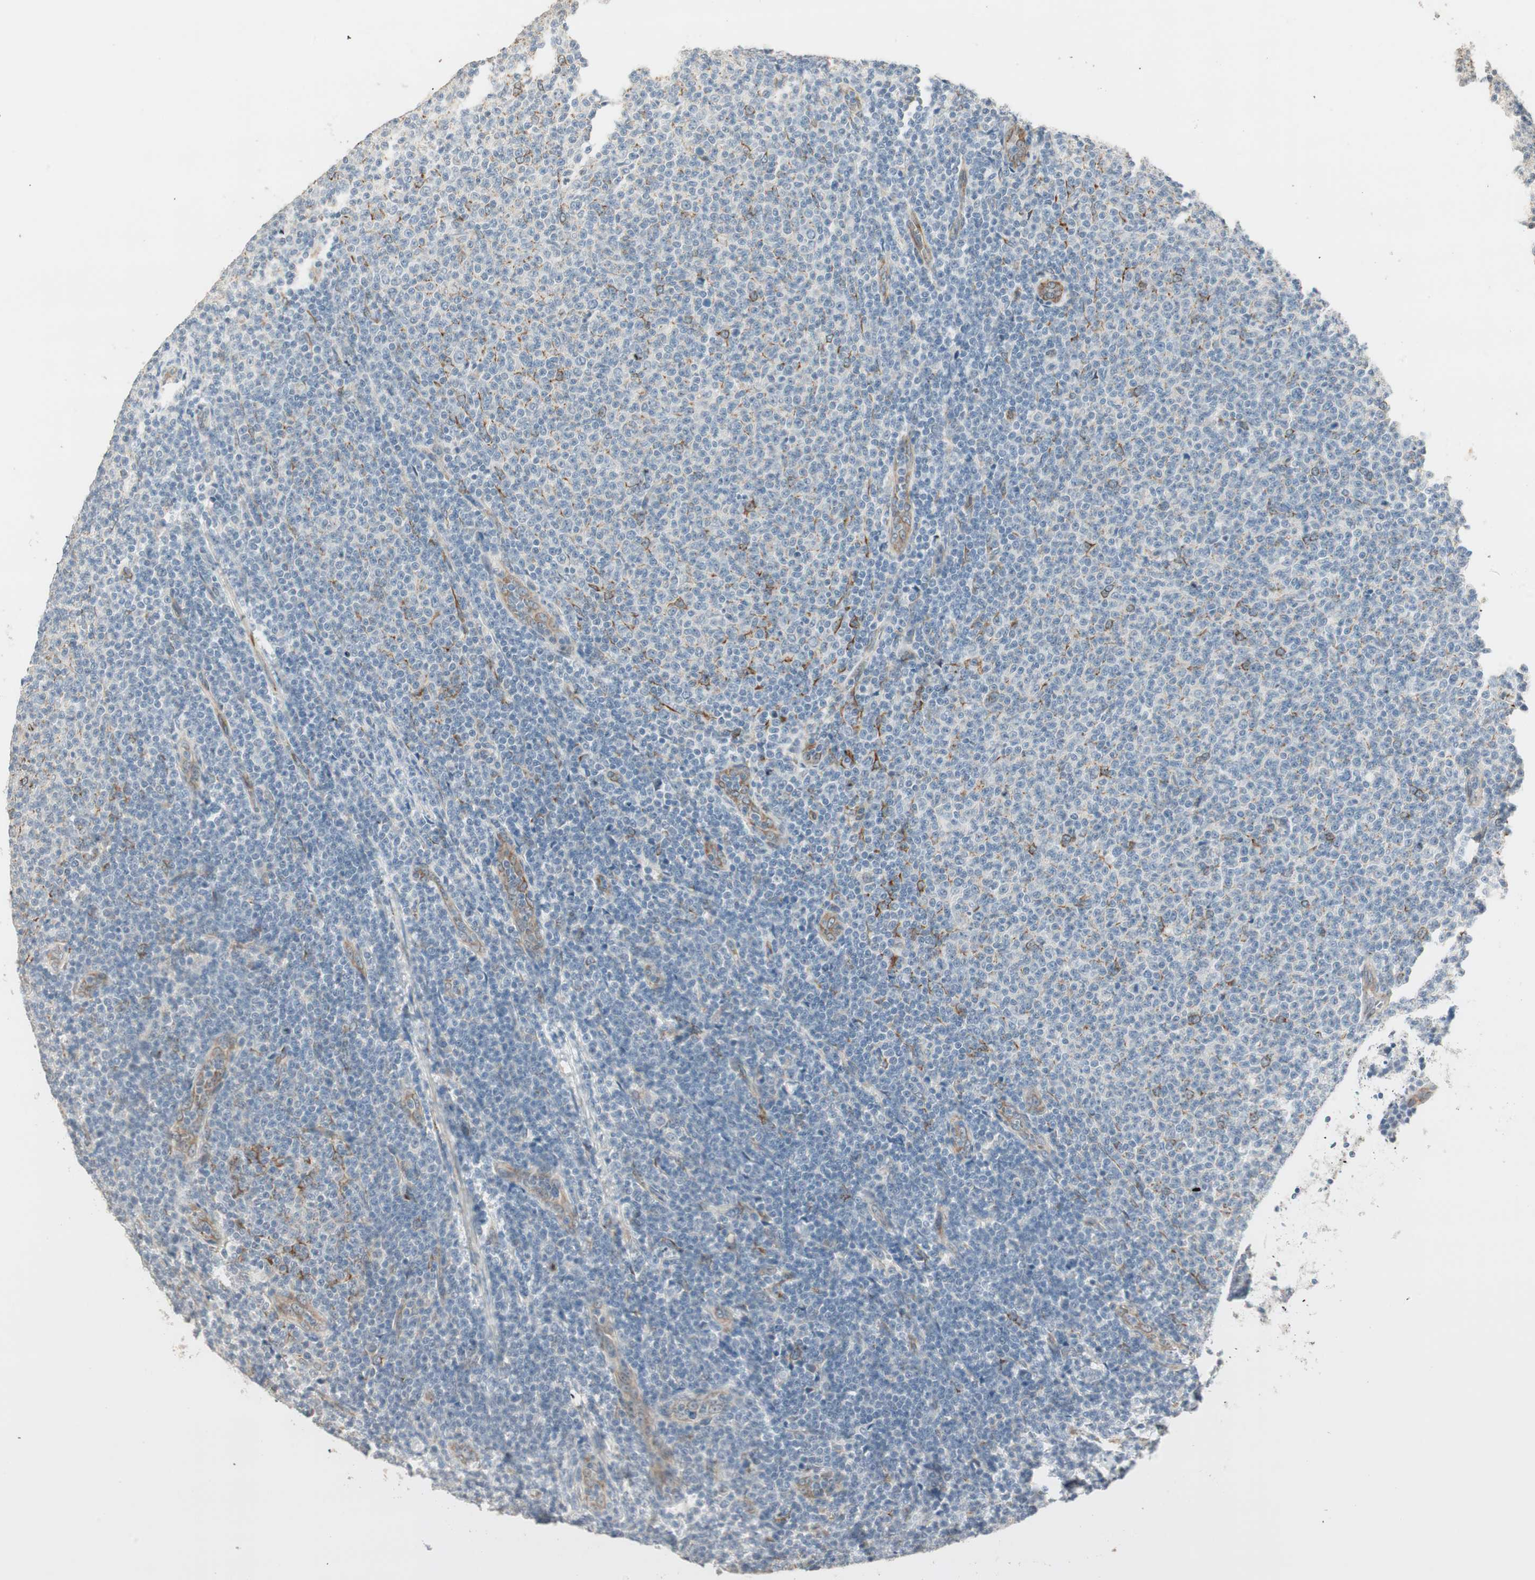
{"staining": {"intensity": "moderate", "quantity": "<25%", "location": "cytoplasmic/membranous"}, "tissue": "lymphoma", "cell_type": "Tumor cells", "image_type": "cancer", "snomed": [{"axis": "morphology", "description": "Malignant lymphoma, non-Hodgkin's type, Low grade"}, {"axis": "topography", "description": "Lymph node"}], "caption": "Protein staining exhibits moderate cytoplasmic/membranous positivity in about <25% of tumor cells in low-grade malignant lymphoma, non-Hodgkin's type. (DAB (3,3'-diaminobenzidine) = brown stain, brightfield microscopy at high magnification).", "gene": "TASOR", "patient": {"sex": "male", "age": 66}}